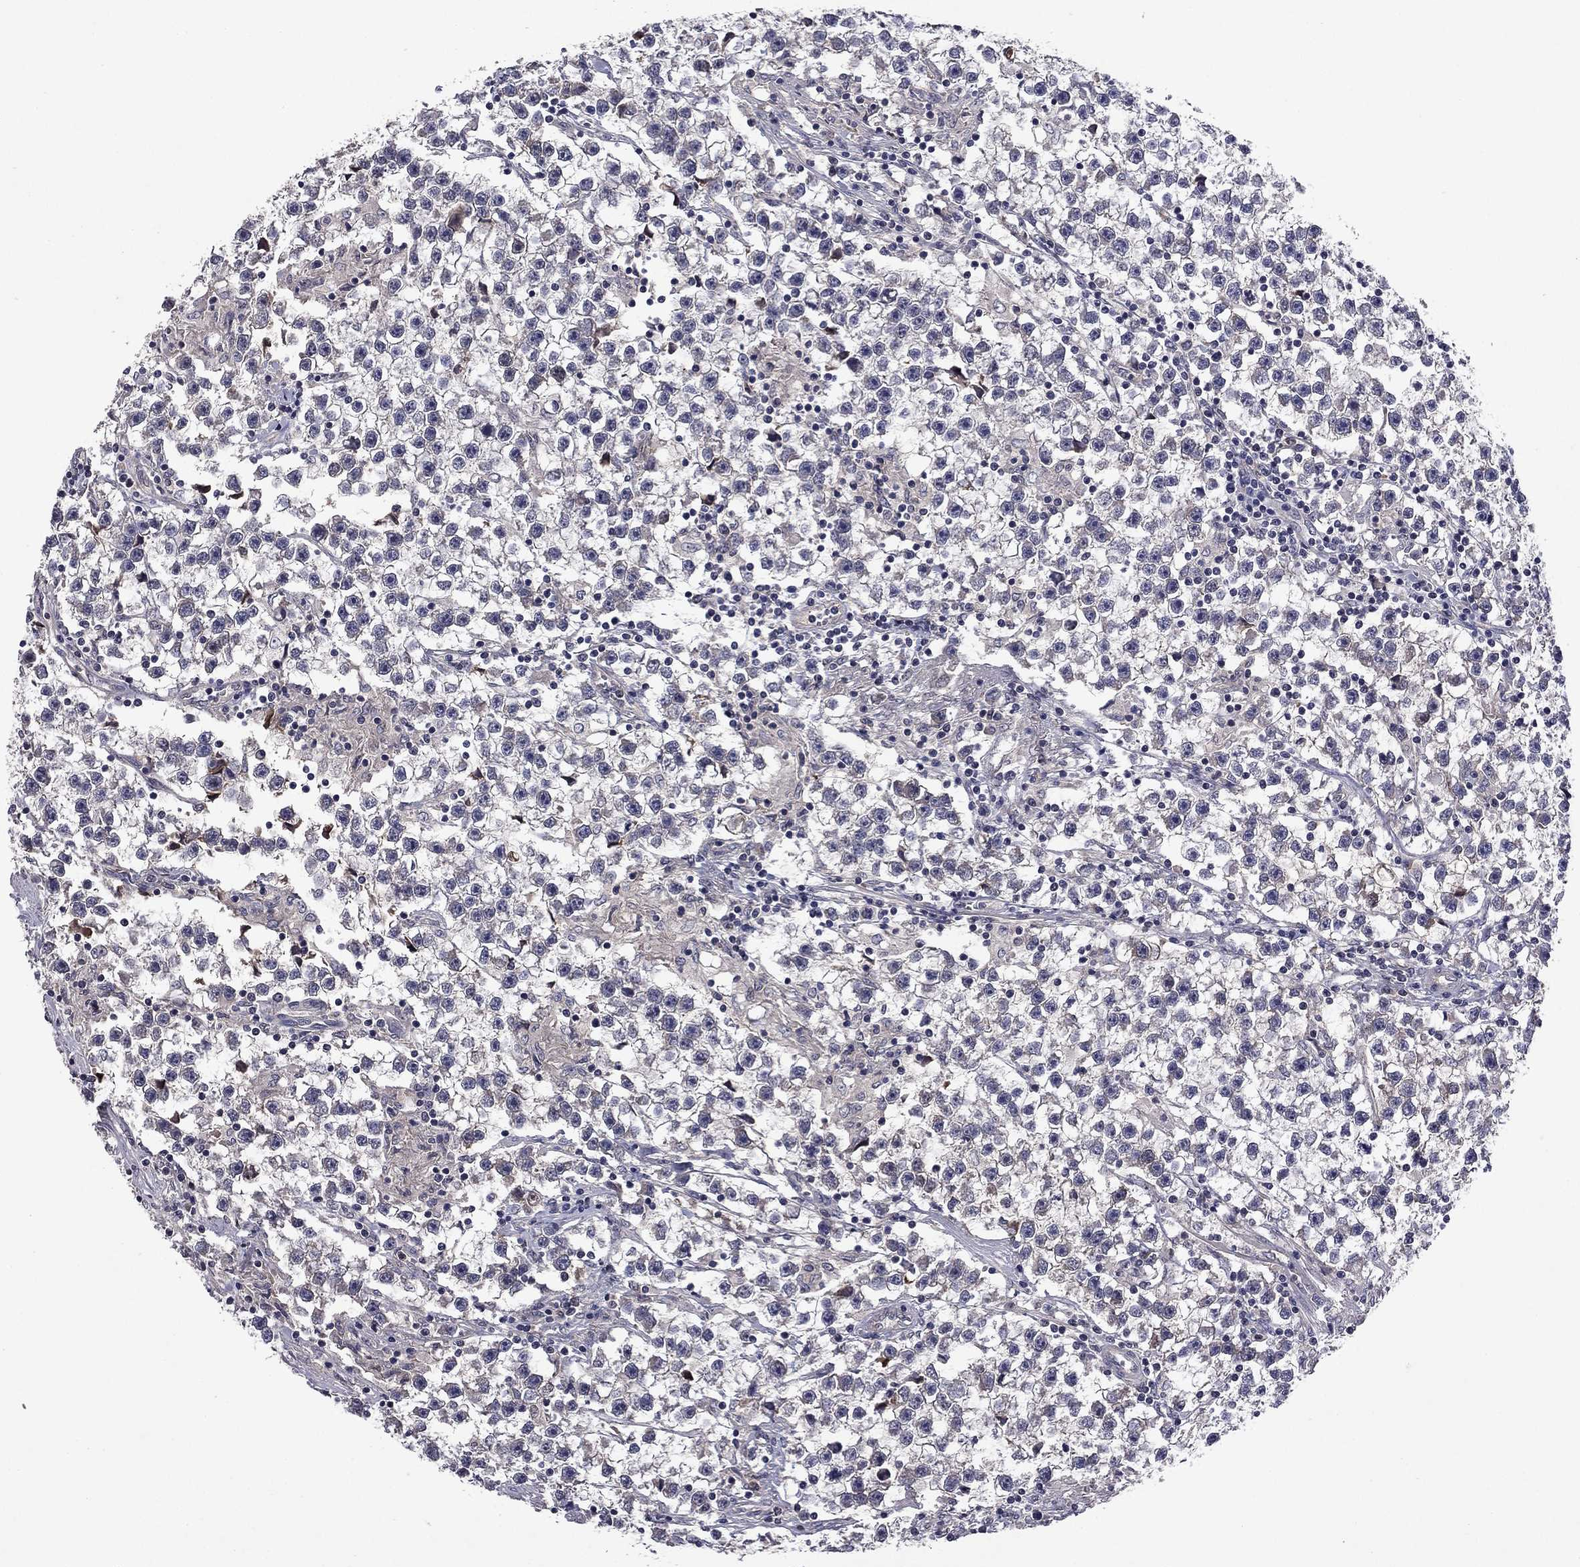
{"staining": {"intensity": "negative", "quantity": "none", "location": "none"}, "tissue": "testis cancer", "cell_type": "Tumor cells", "image_type": "cancer", "snomed": [{"axis": "morphology", "description": "Seminoma, NOS"}, {"axis": "topography", "description": "Testis"}], "caption": "Testis seminoma was stained to show a protein in brown. There is no significant staining in tumor cells.", "gene": "PROS1", "patient": {"sex": "male", "age": 59}}